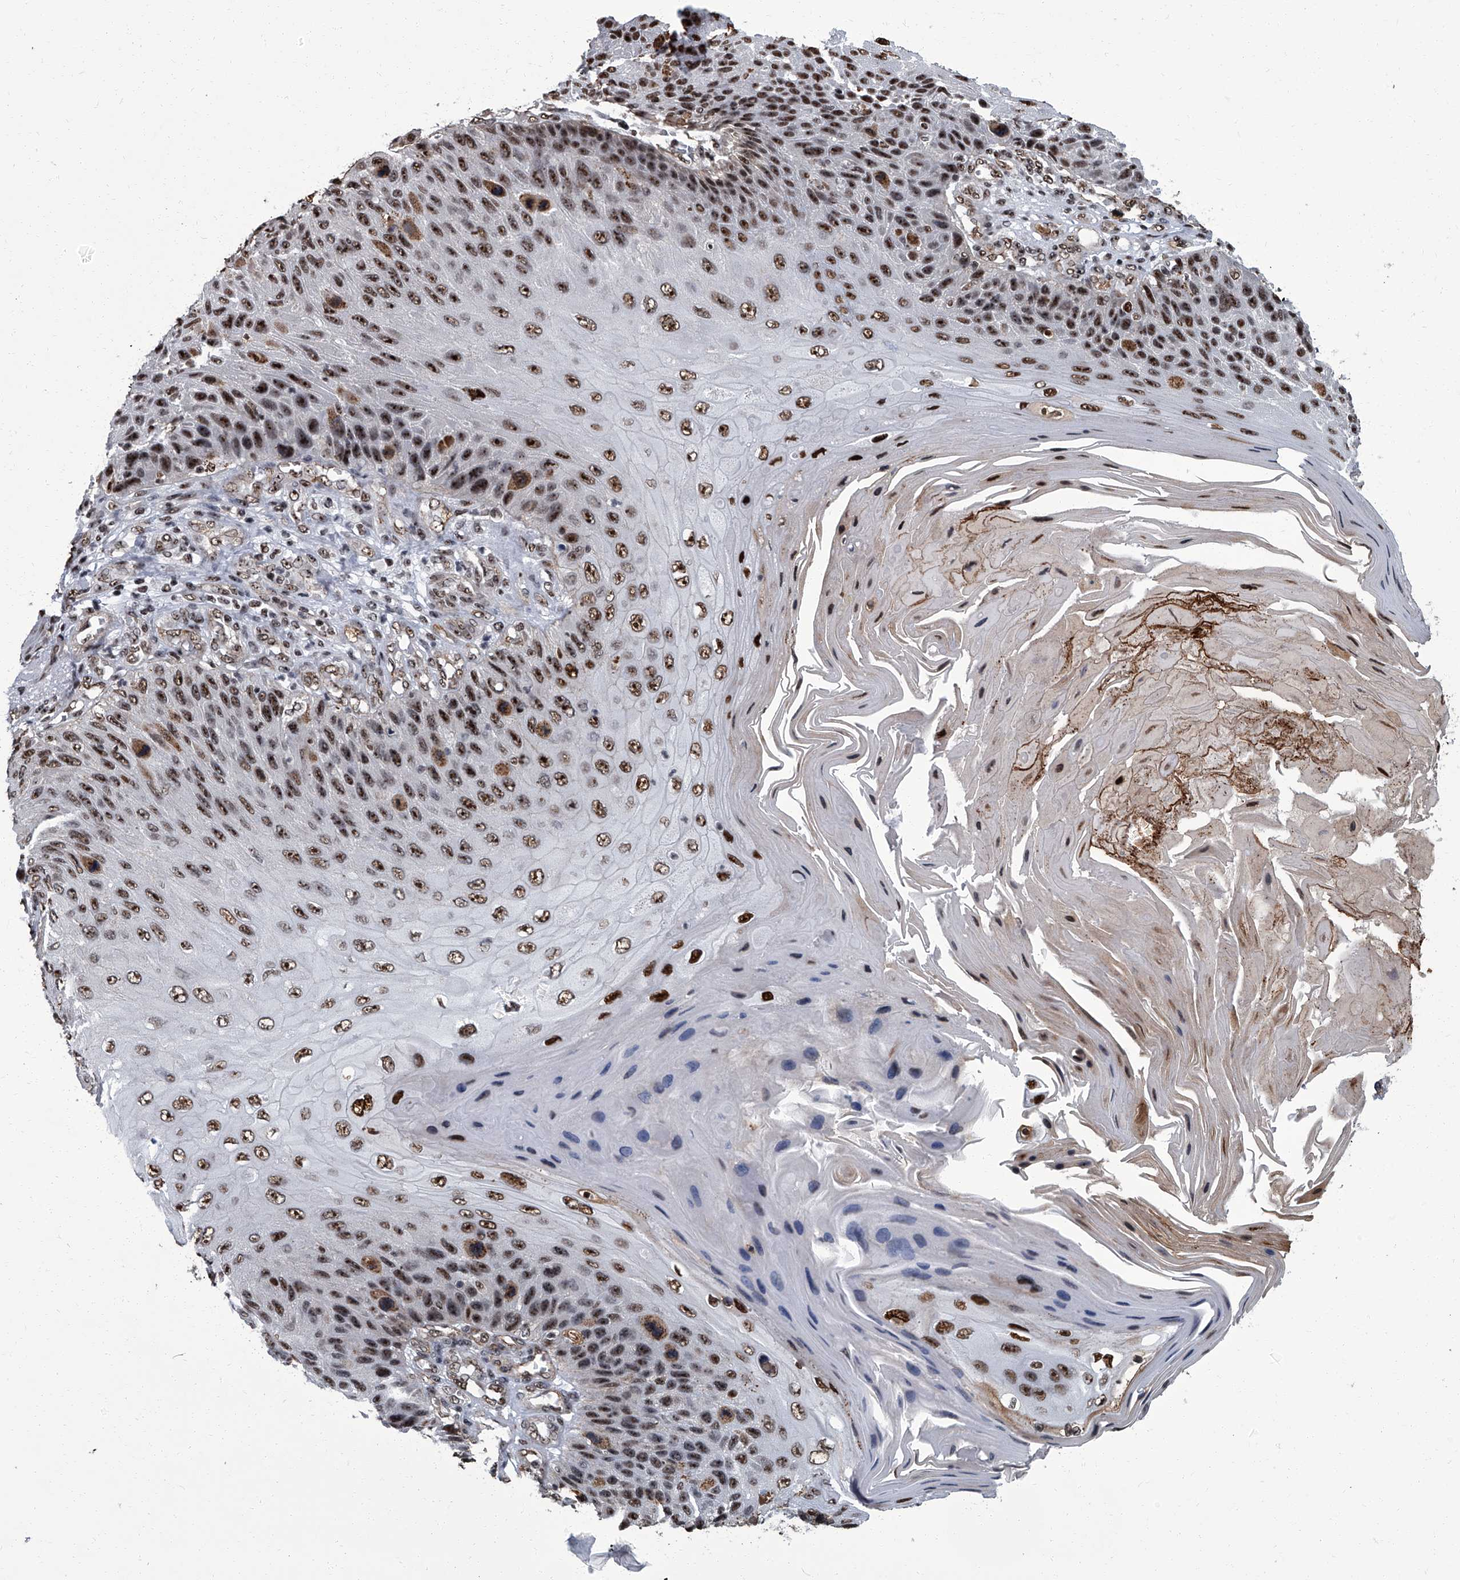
{"staining": {"intensity": "strong", "quantity": ">75%", "location": "nuclear"}, "tissue": "skin cancer", "cell_type": "Tumor cells", "image_type": "cancer", "snomed": [{"axis": "morphology", "description": "Squamous cell carcinoma, NOS"}, {"axis": "topography", "description": "Skin"}], "caption": "A high-resolution histopathology image shows immunohistochemistry staining of skin squamous cell carcinoma, which exhibits strong nuclear positivity in about >75% of tumor cells.", "gene": "ZNF518B", "patient": {"sex": "female", "age": 88}}